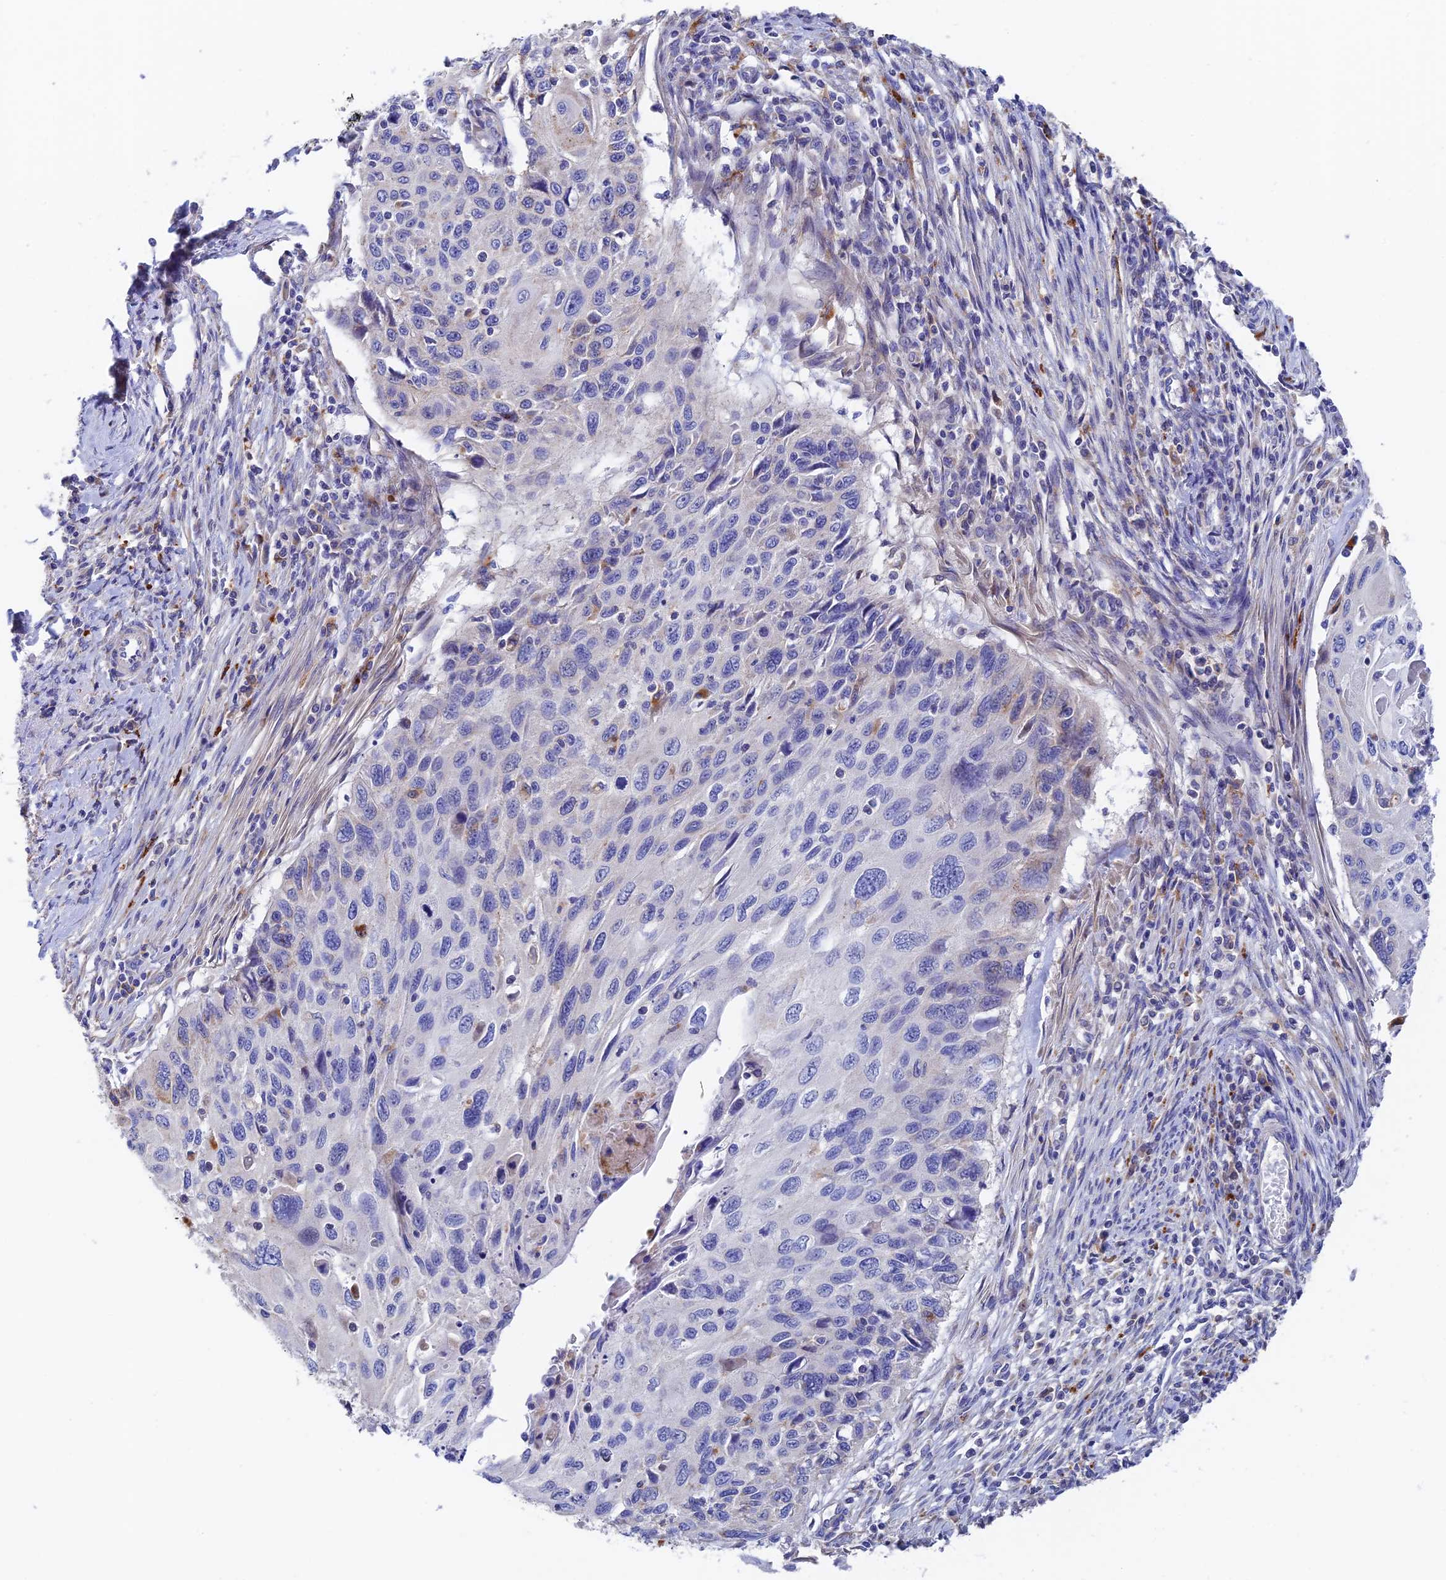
{"staining": {"intensity": "negative", "quantity": "none", "location": "none"}, "tissue": "cervical cancer", "cell_type": "Tumor cells", "image_type": "cancer", "snomed": [{"axis": "morphology", "description": "Squamous cell carcinoma, NOS"}, {"axis": "topography", "description": "Cervix"}], "caption": "A micrograph of human squamous cell carcinoma (cervical) is negative for staining in tumor cells.", "gene": "RPGRIP1L", "patient": {"sex": "female", "age": 70}}